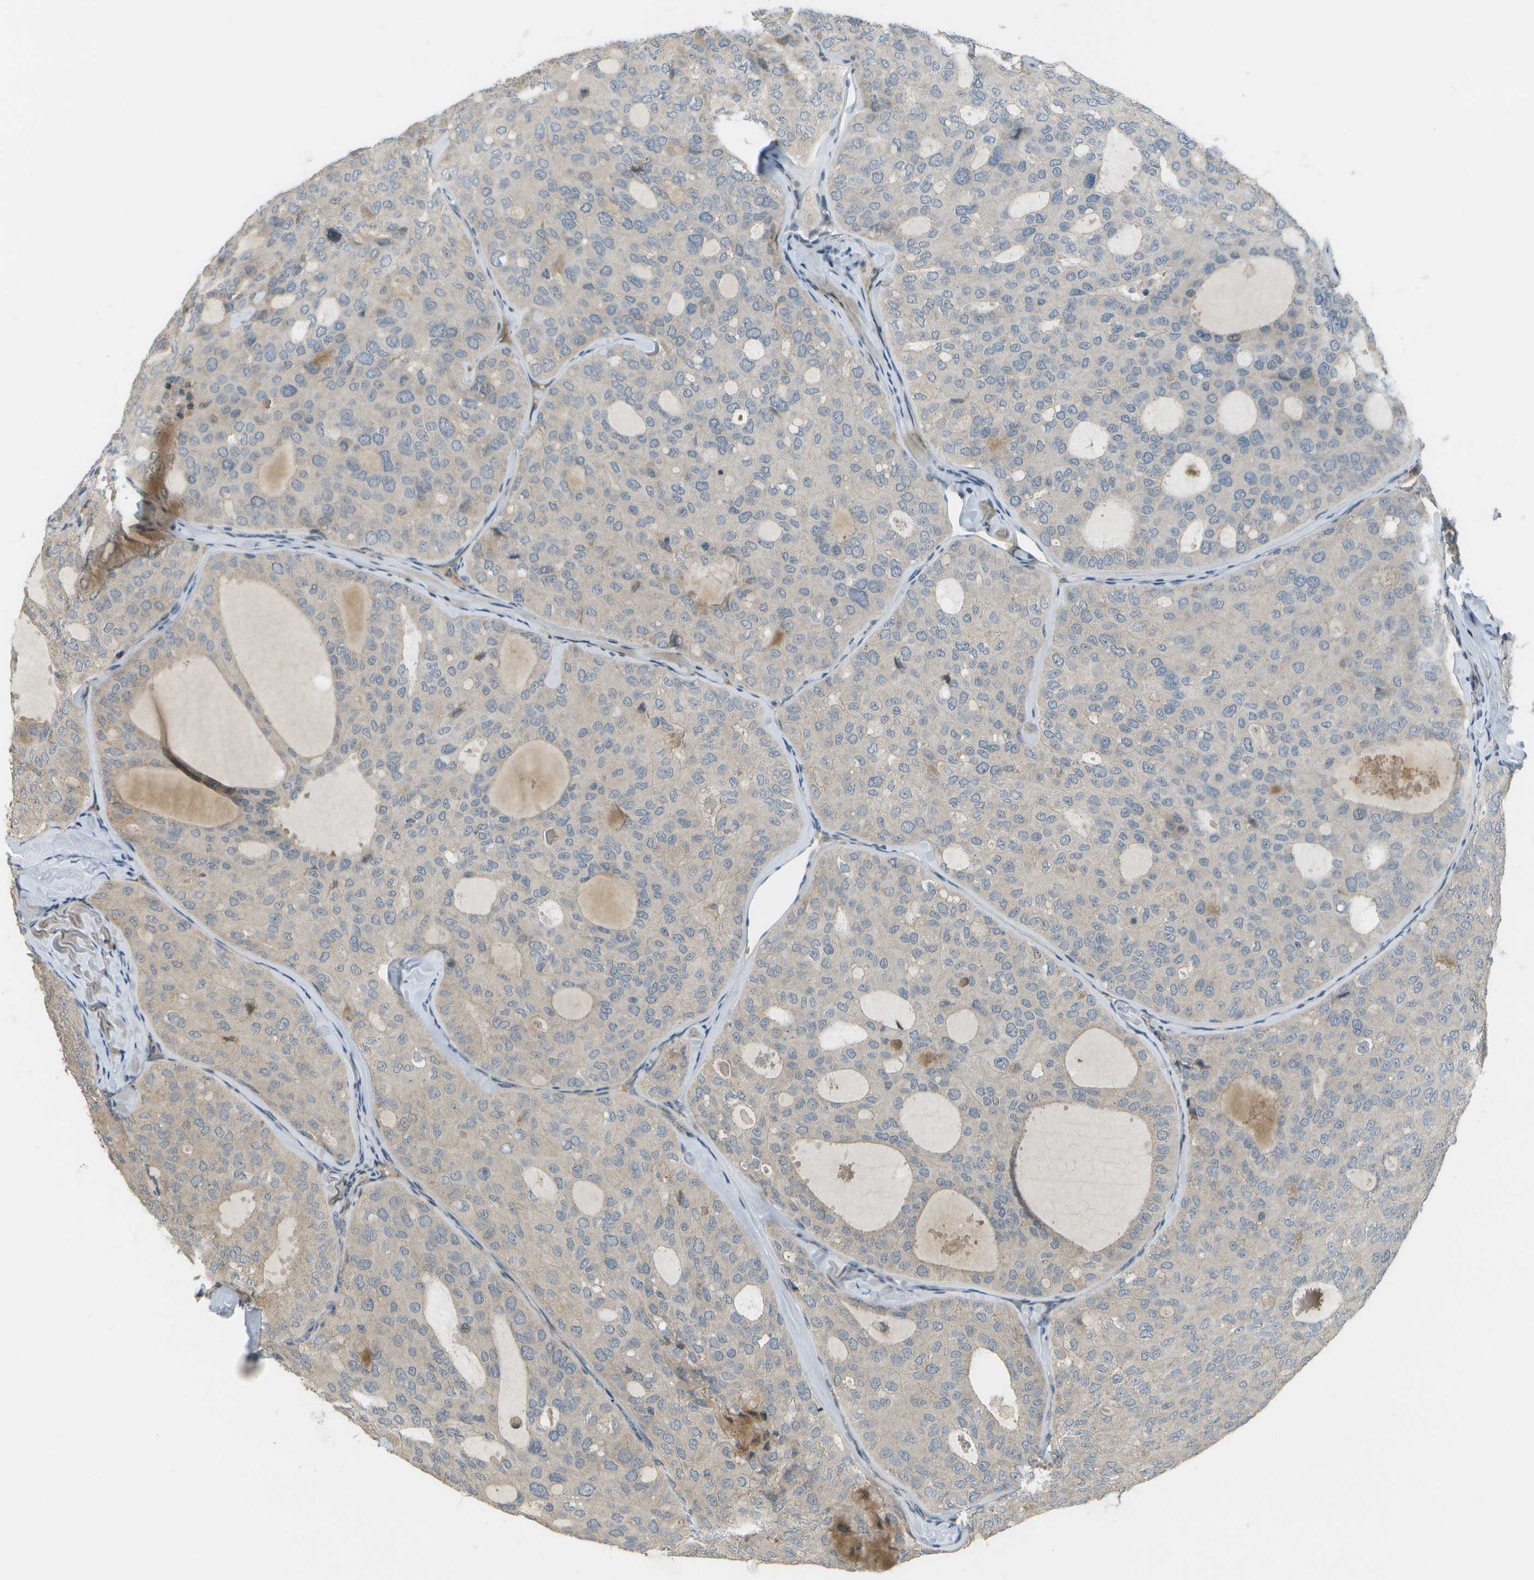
{"staining": {"intensity": "negative", "quantity": "none", "location": "none"}, "tissue": "thyroid cancer", "cell_type": "Tumor cells", "image_type": "cancer", "snomed": [{"axis": "morphology", "description": "Follicular adenoma carcinoma, NOS"}, {"axis": "topography", "description": "Thyroid gland"}], "caption": "A micrograph of thyroid cancer (follicular adenoma carcinoma) stained for a protein displays no brown staining in tumor cells.", "gene": "WNK2", "patient": {"sex": "male", "age": 75}}